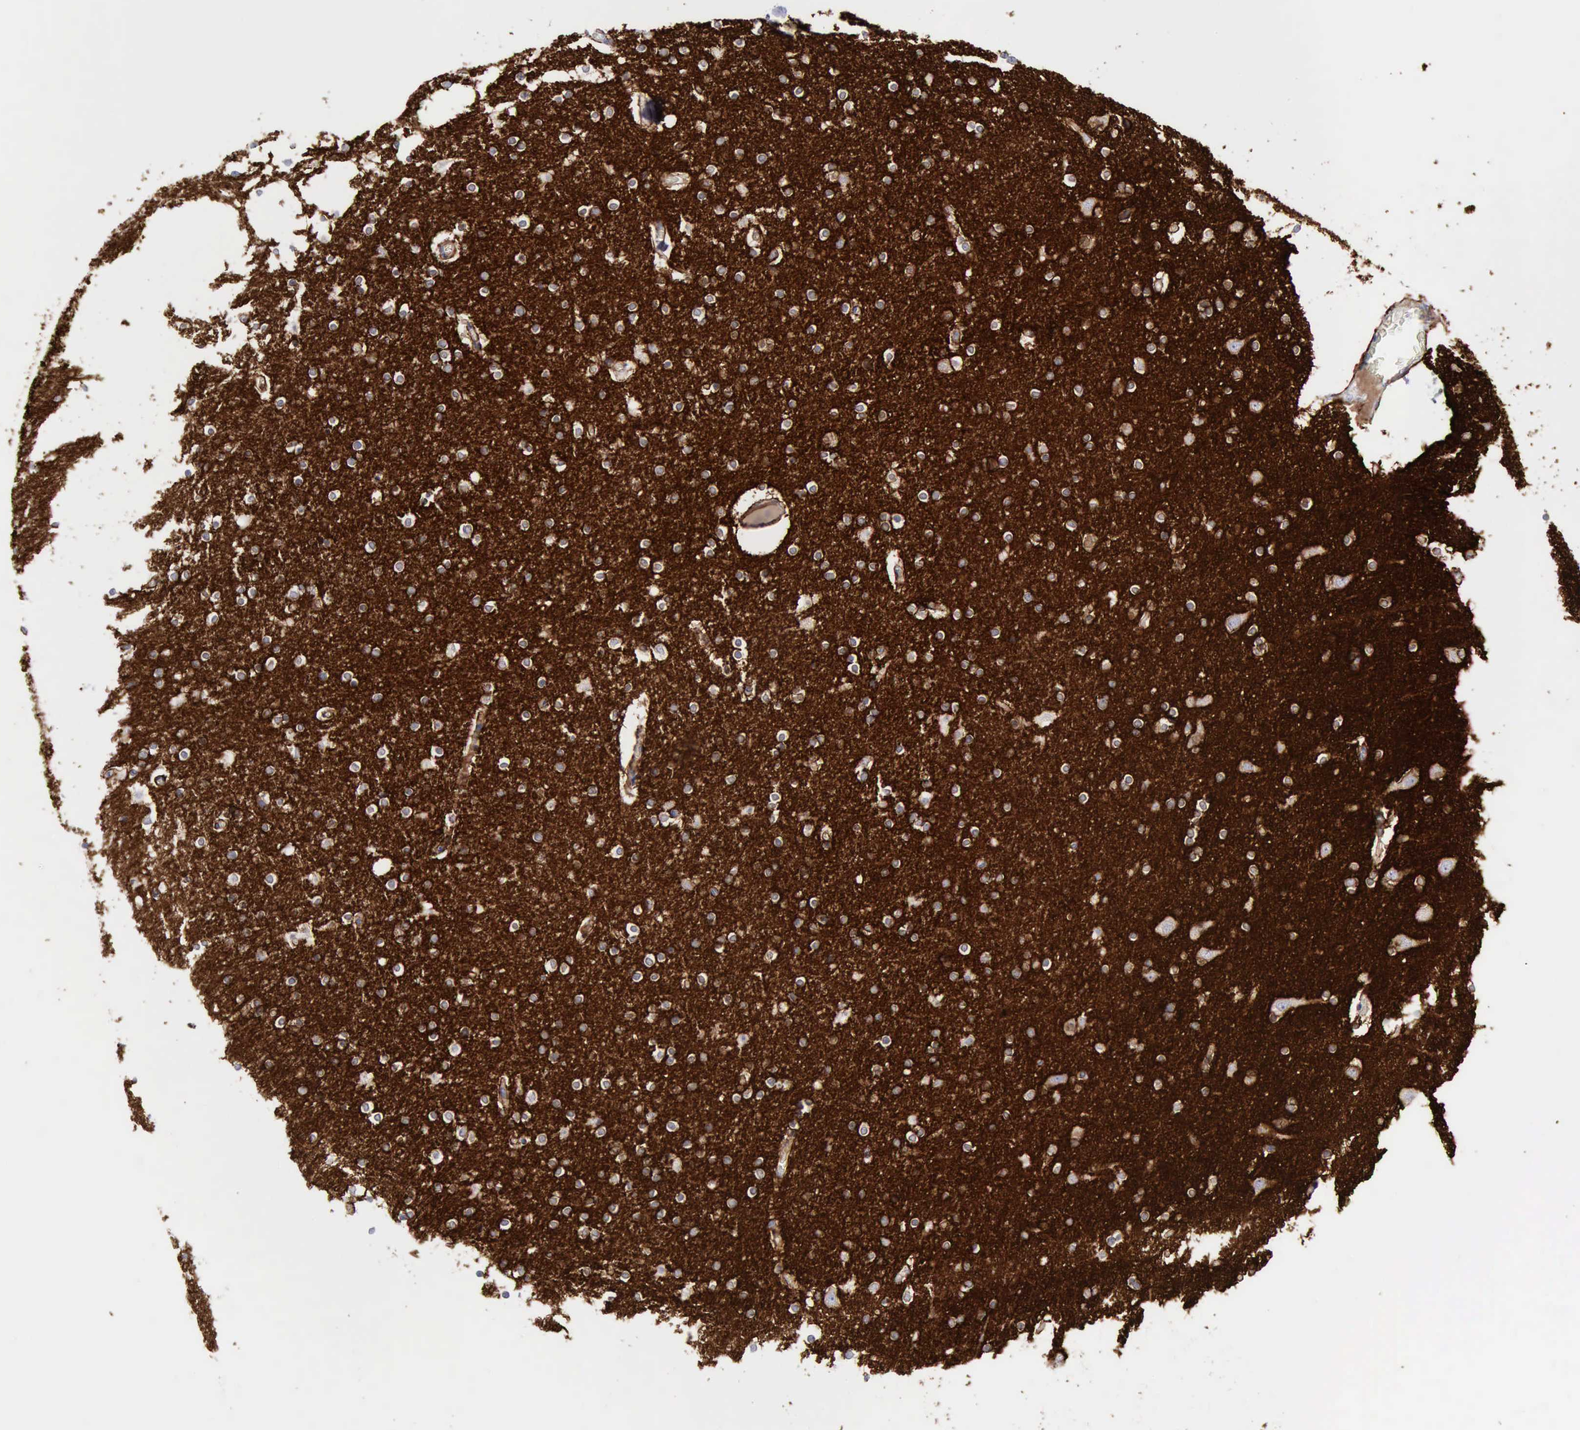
{"staining": {"intensity": "moderate", "quantity": "<25%", "location": "cytoplasmic/membranous"}, "tissue": "caudate", "cell_type": "Glial cells", "image_type": "normal", "snomed": [{"axis": "morphology", "description": "Normal tissue, NOS"}, {"axis": "topography", "description": "Lateral ventricle wall"}], "caption": "This photomicrograph reveals unremarkable caudate stained with immunohistochemistry (IHC) to label a protein in brown. The cytoplasmic/membranous of glial cells show moderate positivity for the protein. Nuclei are counter-stained blue.", "gene": "NCAM1", "patient": {"sex": "female", "age": 54}}